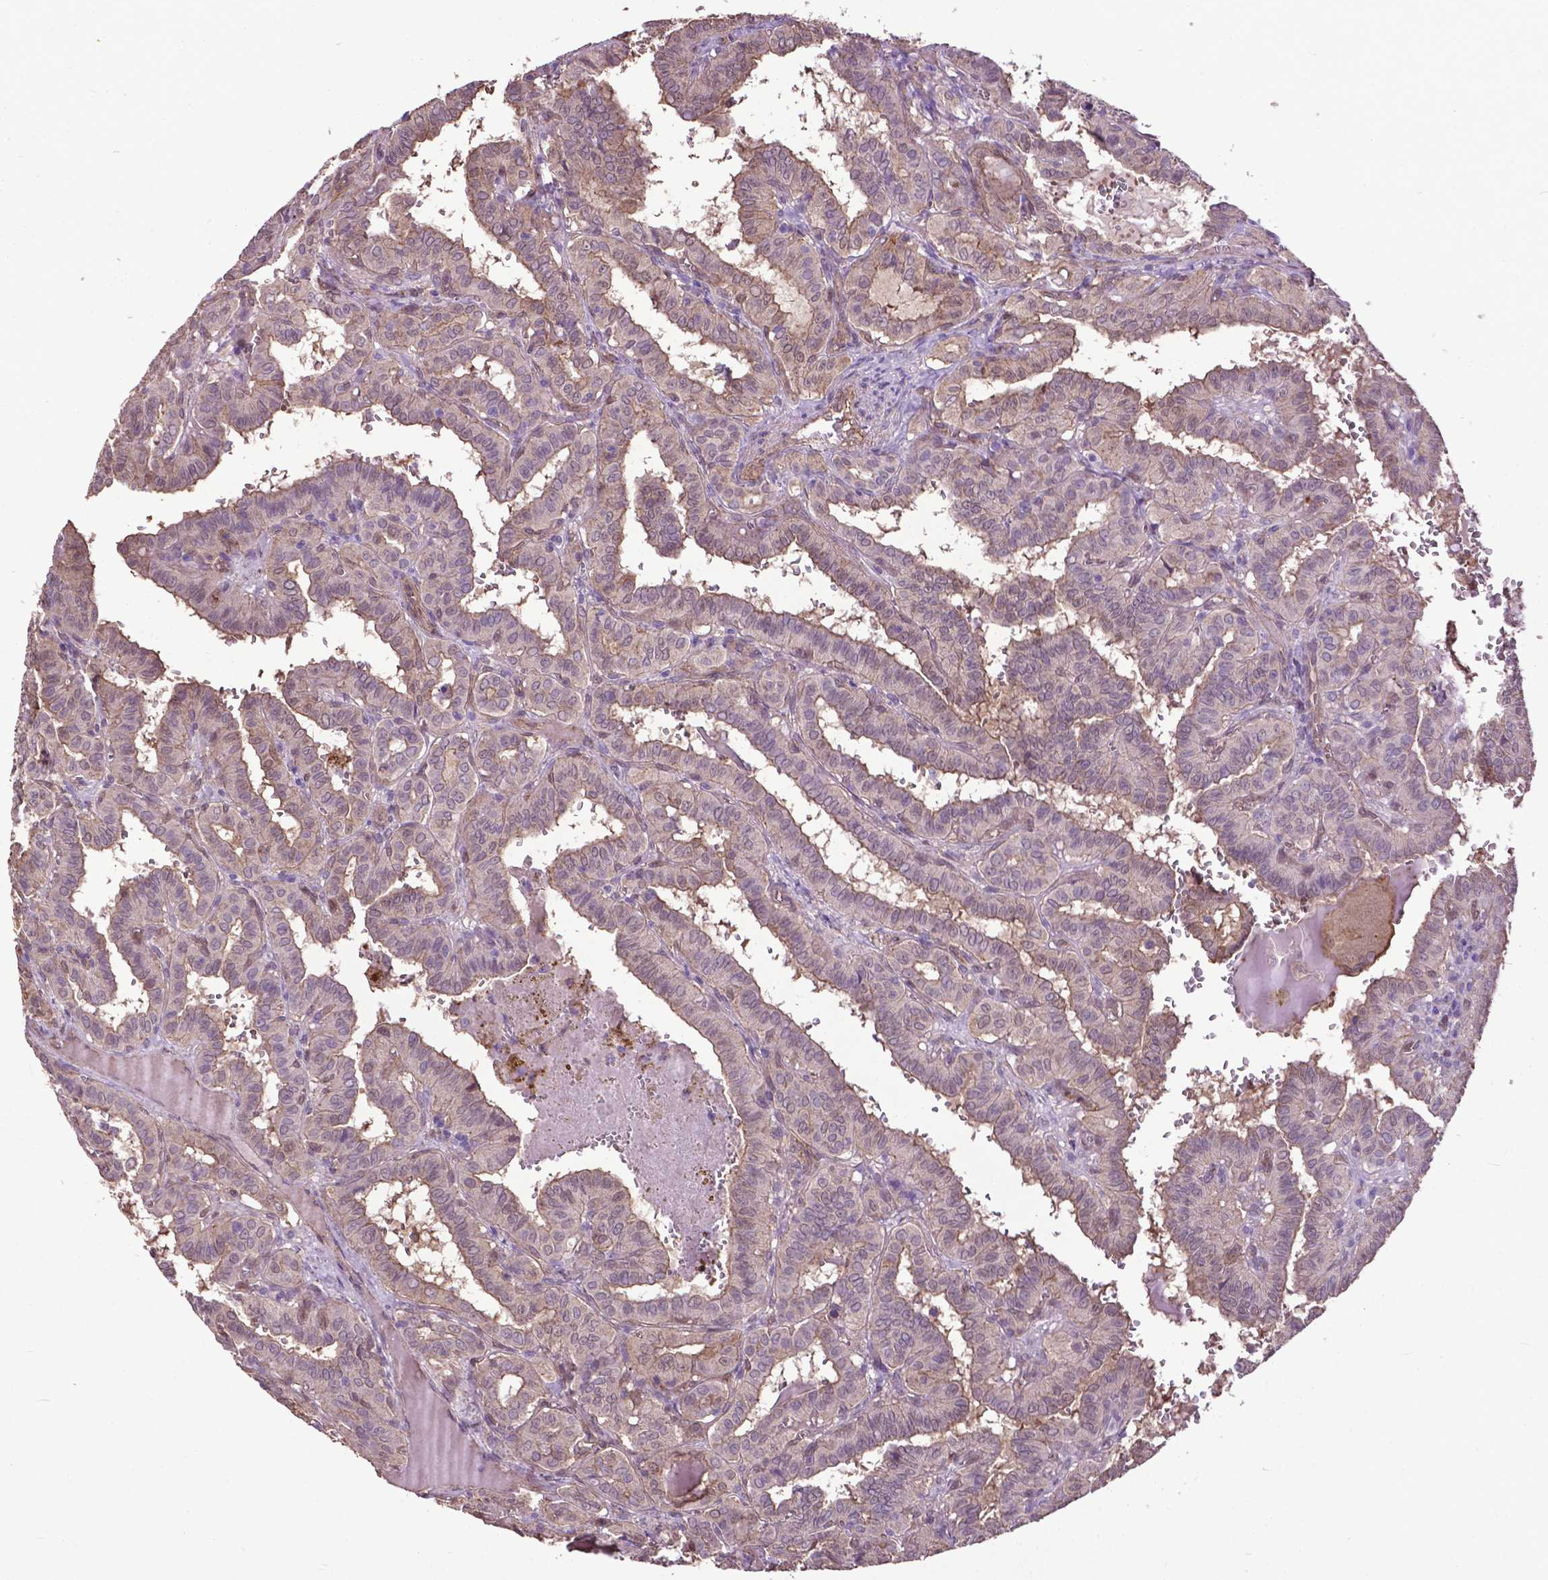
{"staining": {"intensity": "weak", "quantity": "25%-75%", "location": "cytoplasmic/membranous,nuclear"}, "tissue": "thyroid cancer", "cell_type": "Tumor cells", "image_type": "cancer", "snomed": [{"axis": "morphology", "description": "Papillary adenocarcinoma, NOS"}, {"axis": "topography", "description": "Thyroid gland"}], "caption": "Protein analysis of thyroid cancer tissue reveals weak cytoplasmic/membranous and nuclear positivity in approximately 25%-75% of tumor cells. (Stains: DAB (3,3'-diaminobenzidine) in brown, nuclei in blue, Microscopy: brightfield microscopy at high magnification).", "gene": "PDLIM1", "patient": {"sex": "female", "age": 21}}